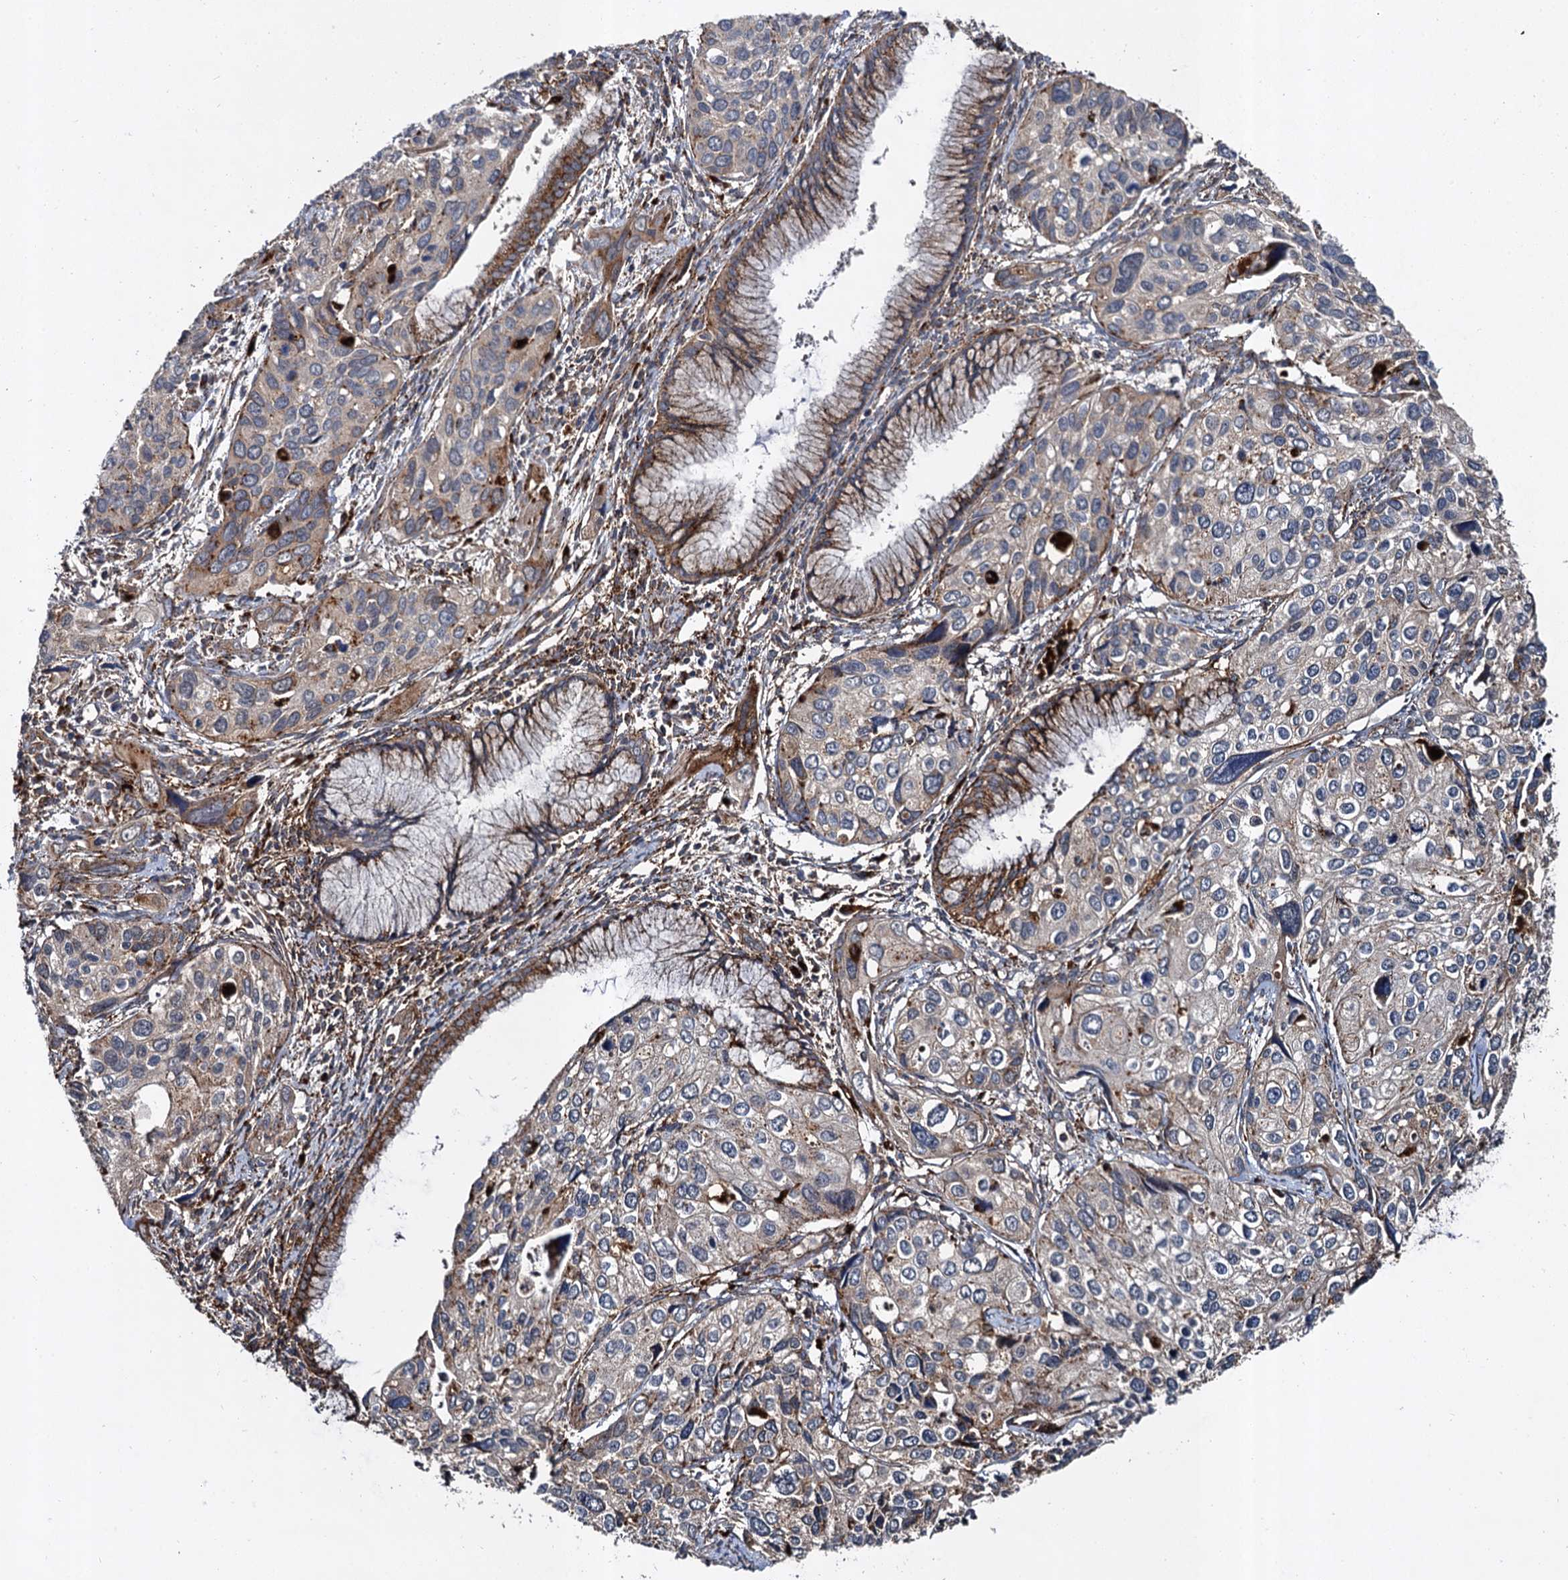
{"staining": {"intensity": "weak", "quantity": "25%-75%", "location": "cytoplasmic/membranous"}, "tissue": "cervical cancer", "cell_type": "Tumor cells", "image_type": "cancer", "snomed": [{"axis": "morphology", "description": "Squamous cell carcinoma, NOS"}, {"axis": "topography", "description": "Cervix"}], "caption": "The photomicrograph displays staining of cervical cancer (squamous cell carcinoma), revealing weak cytoplasmic/membranous protein expression (brown color) within tumor cells.", "gene": "GBA1", "patient": {"sex": "female", "age": 55}}